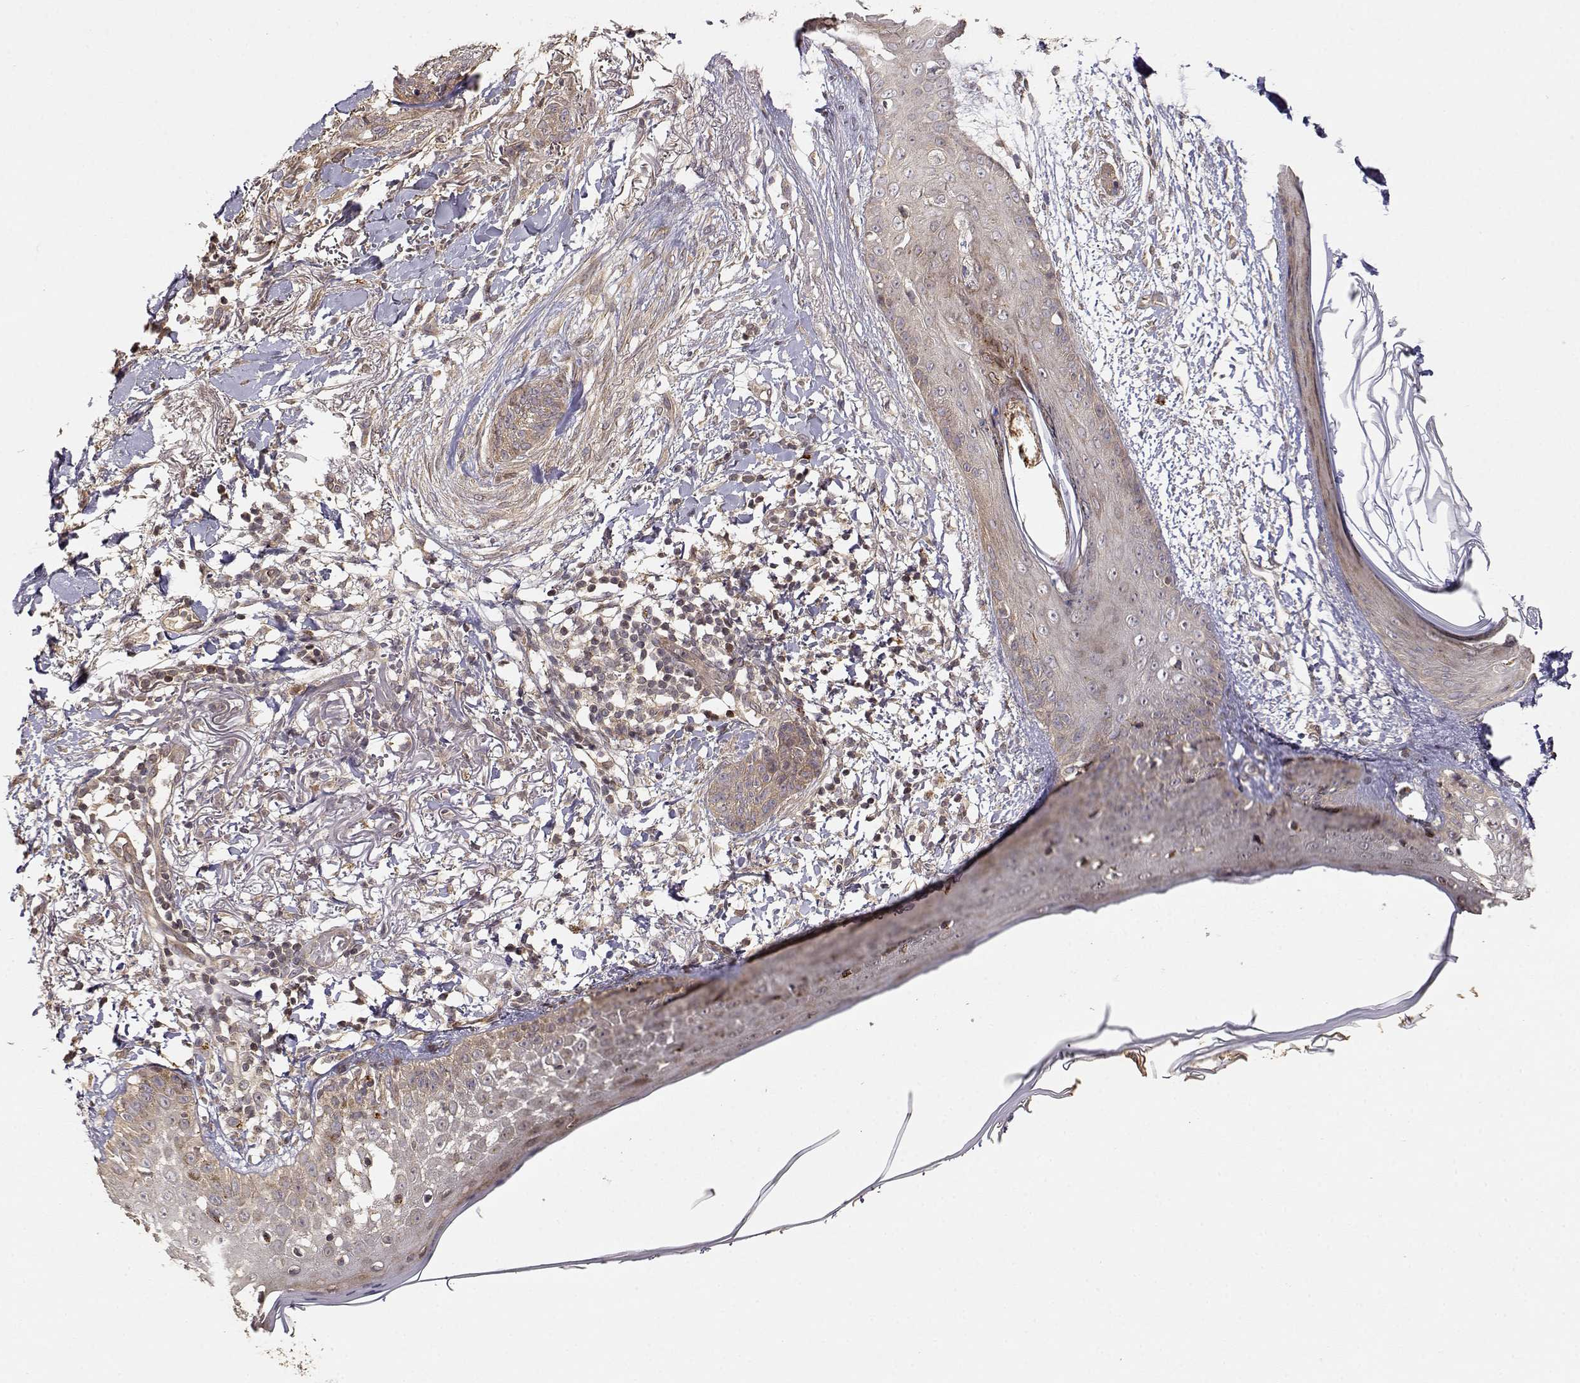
{"staining": {"intensity": "weak", "quantity": ">75%", "location": "cytoplasmic/membranous"}, "tissue": "skin cancer", "cell_type": "Tumor cells", "image_type": "cancer", "snomed": [{"axis": "morphology", "description": "Normal tissue, NOS"}, {"axis": "morphology", "description": "Basal cell carcinoma"}, {"axis": "topography", "description": "Skin"}], "caption": "This image displays immunohistochemistry (IHC) staining of basal cell carcinoma (skin), with low weak cytoplasmic/membranous staining in approximately >75% of tumor cells.", "gene": "PICK1", "patient": {"sex": "male", "age": 84}}